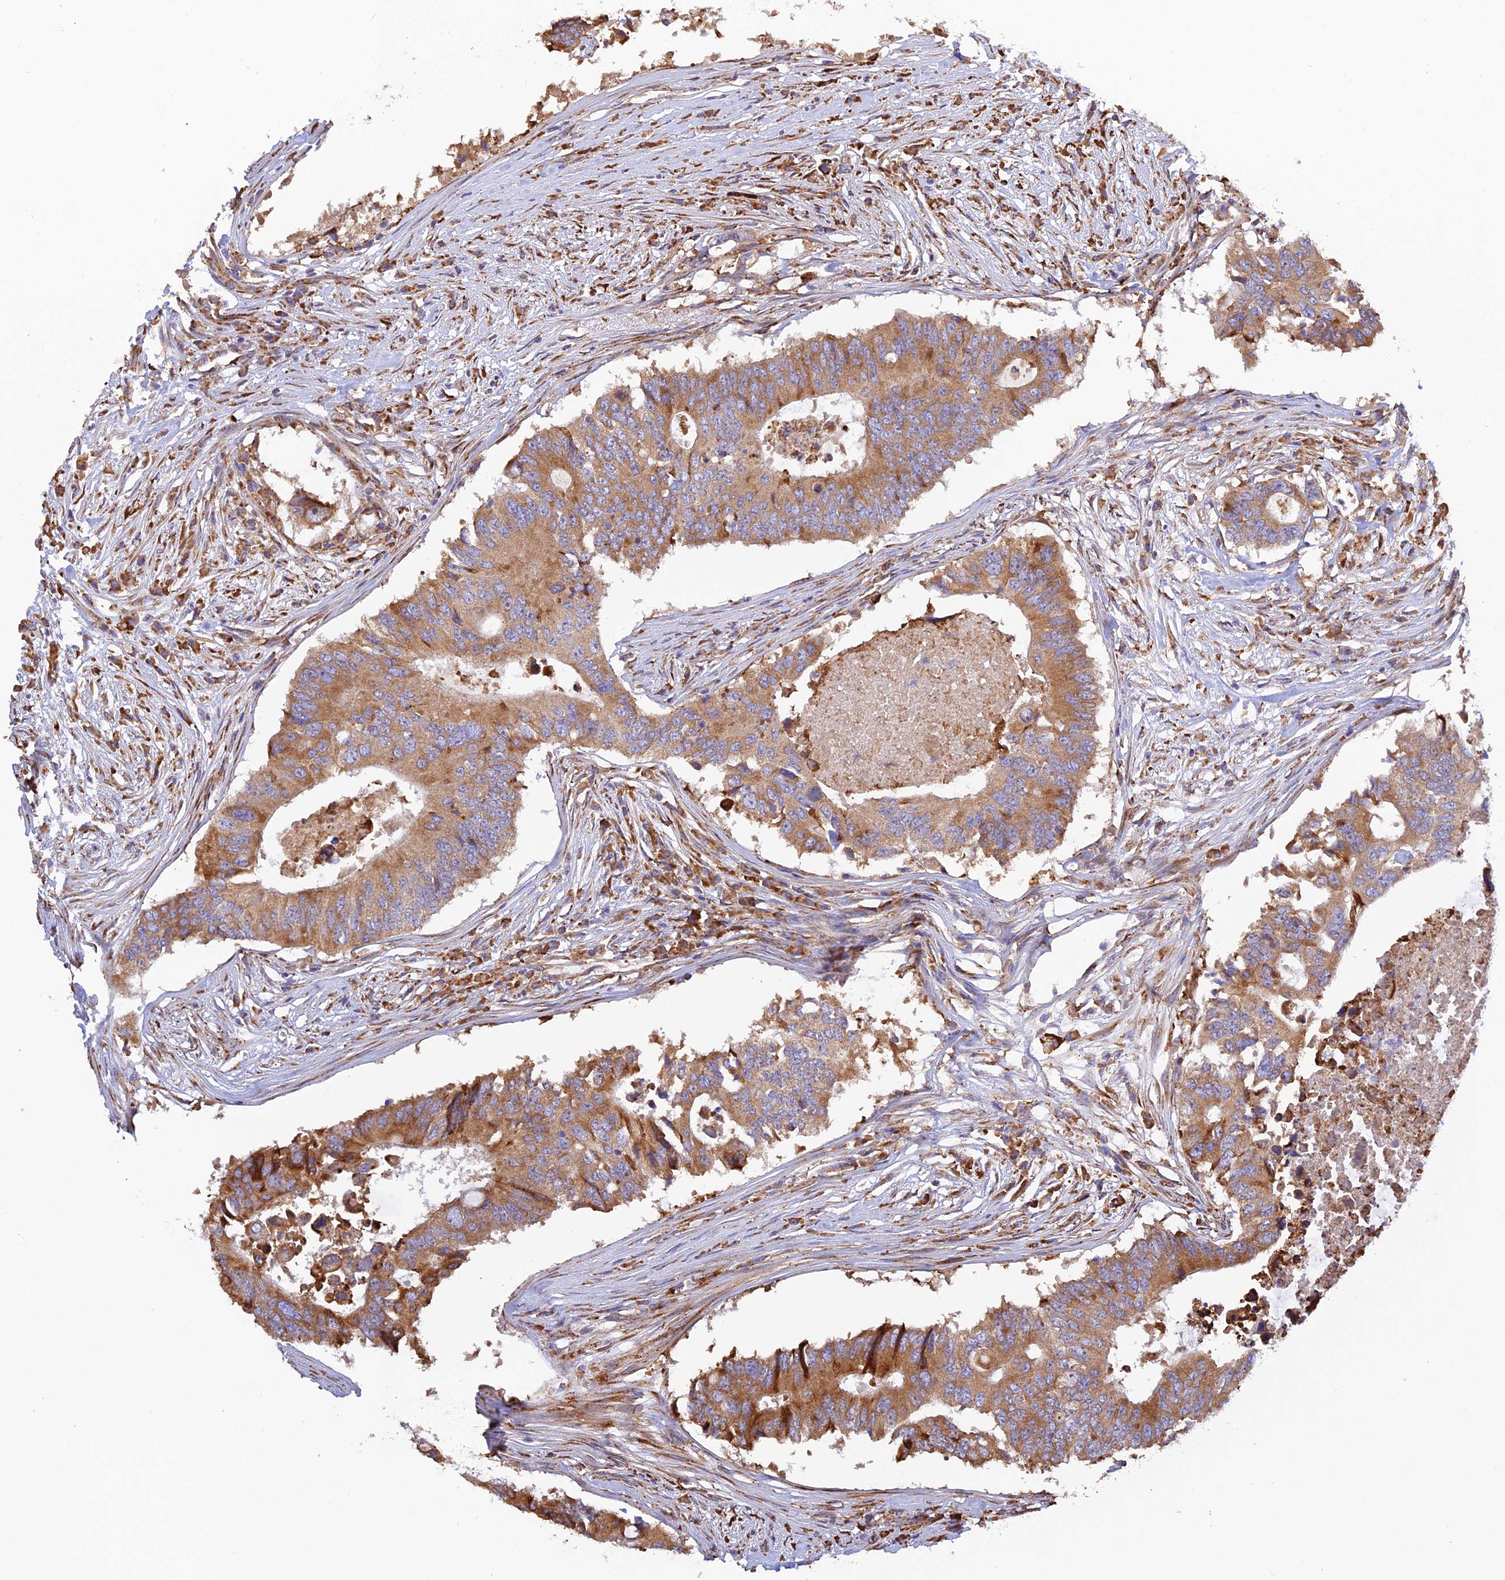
{"staining": {"intensity": "moderate", "quantity": ">75%", "location": "cytoplasmic/membranous"}, "tissue": "colorectal cancer", "cell_type": "Tumor cells", "image_type": "cancer", "snomed": [{"axis": "morphology", "description": "Adenocarcinoma, NOS"}, {"axis": "topography", "description": "Colon"}], "caption": "Colorectal adenocarcinoma tissue displays moderate cytoplasmic/membranous positivity in approximately >75% of tumor cells, visualized by immunohistochemistry.", "gene": "RPL5", "patient": {"sex": "male", "age": 71}}